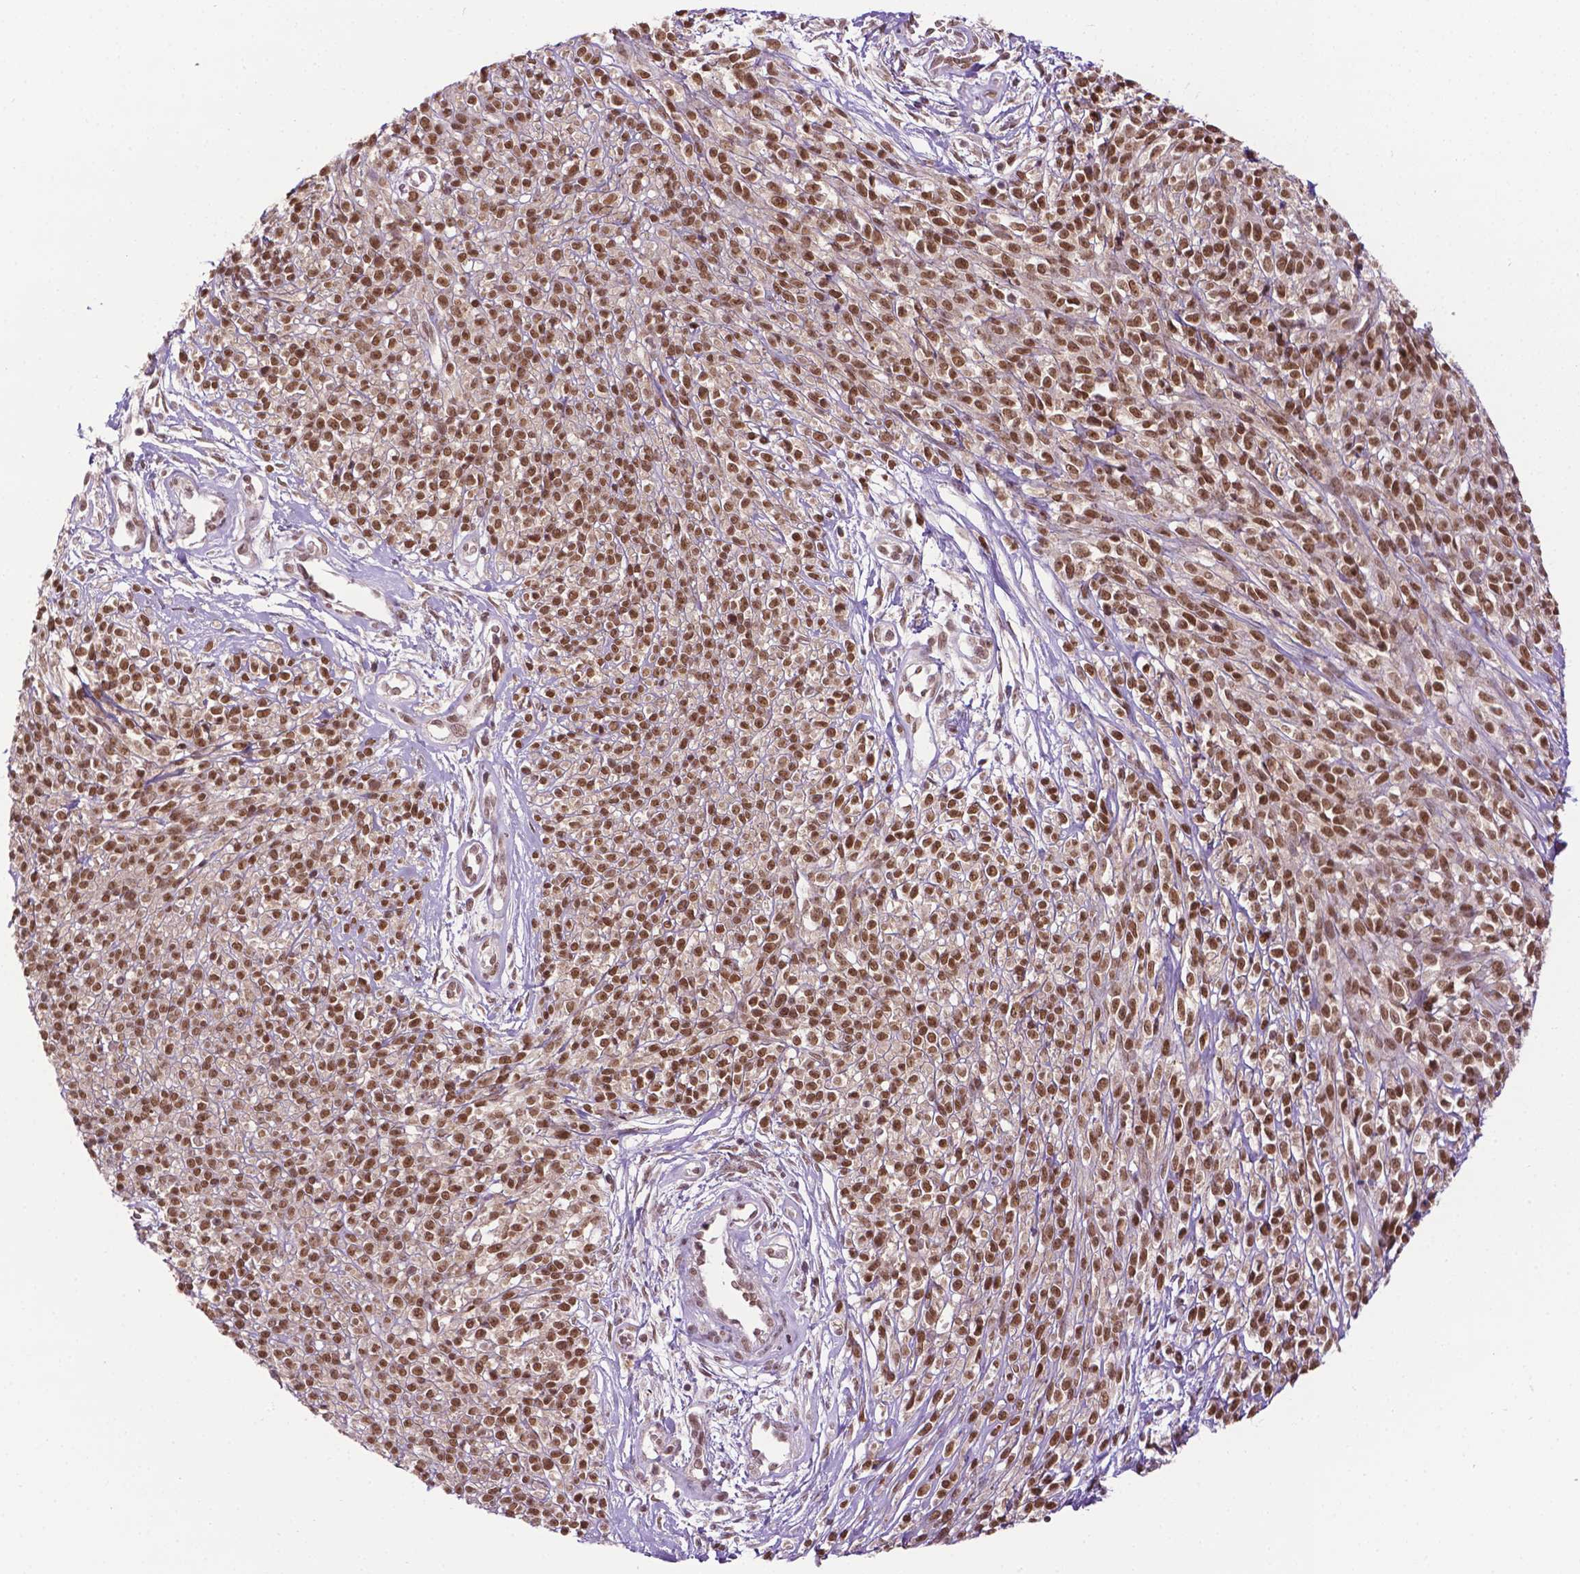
{"staining": {"intensity": "moderate", "quantity": ">75%", "location": "nuclear"}, "tissue": "melanoma", "cell_type": "Tumor cells", "image_type": "cancer", "snomed": [{"axis": "morphology", "description": "Malignant melanoma, NOS"}, {"axis": "topography", "description": "Skin"}, {"axis": "topography", "description": "Skin of trunk"}], "caption": "Immunohistochemical staining of malignant melanoma demonstrates moderate nuclear protein staining in approximately >75% of tumor cells. (Brightfield microscopy of DAB IHC at high magnification).", "gene": "UBQLN4", "patient": {"sex": "male", "age": 74}}